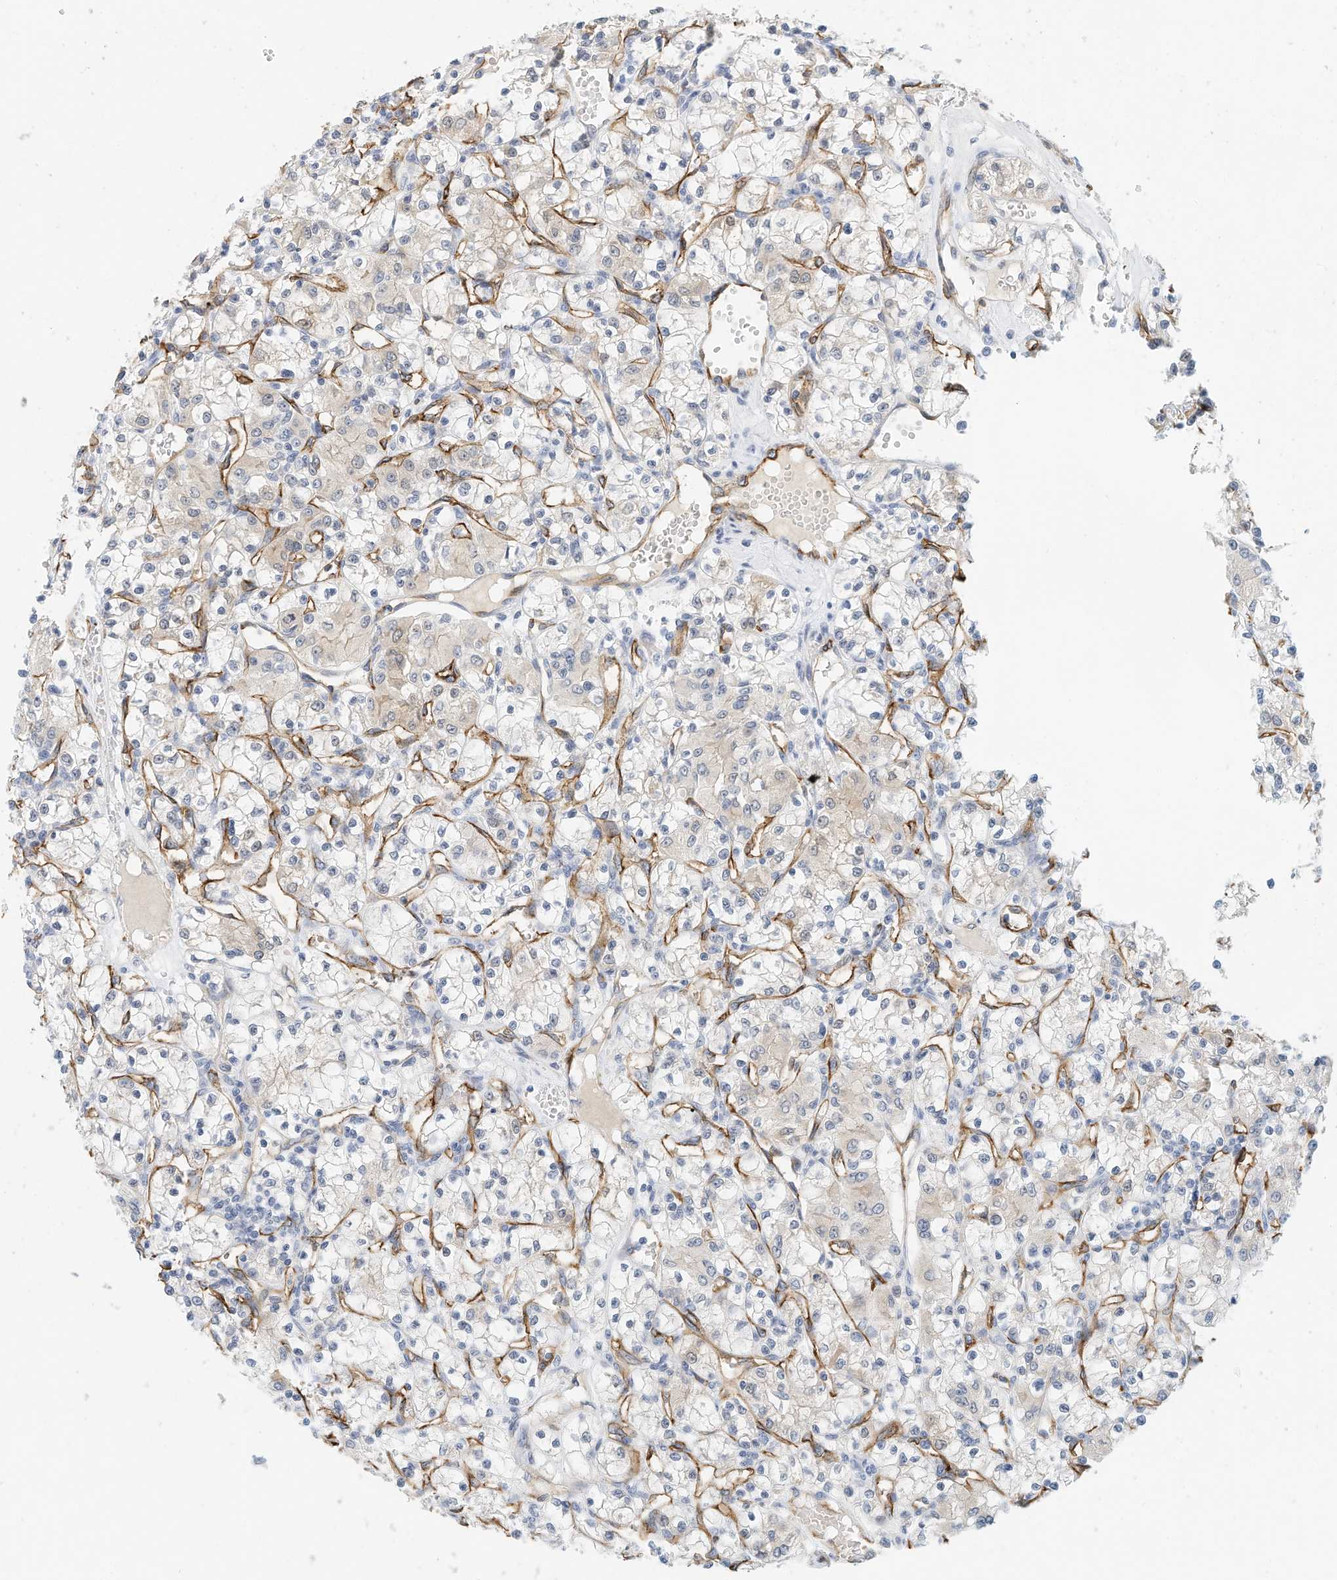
{"staining": {"intensity": "weak", "quantity": "<25%", "location": "cytoplasmic/membranous"}, "tissue": "renal cancer", "cell_type": "Tumor cells", "image_type": "cancer", "snomed": [{"axis": "morphology", "description": "Adenocarcinoma, NOS"}, {"axis": "topography", "description": "Kidney"}], "caption": "This is a histopathology image of immunohistochemistry (IHC) staining of renal cancer, which shows no positivity in tumor cells. (DAB immunohistochemistry with hematoxylin counter stain).", "gene": "ARHGAP28", "patient": {"sex": "female", "age": 59}}